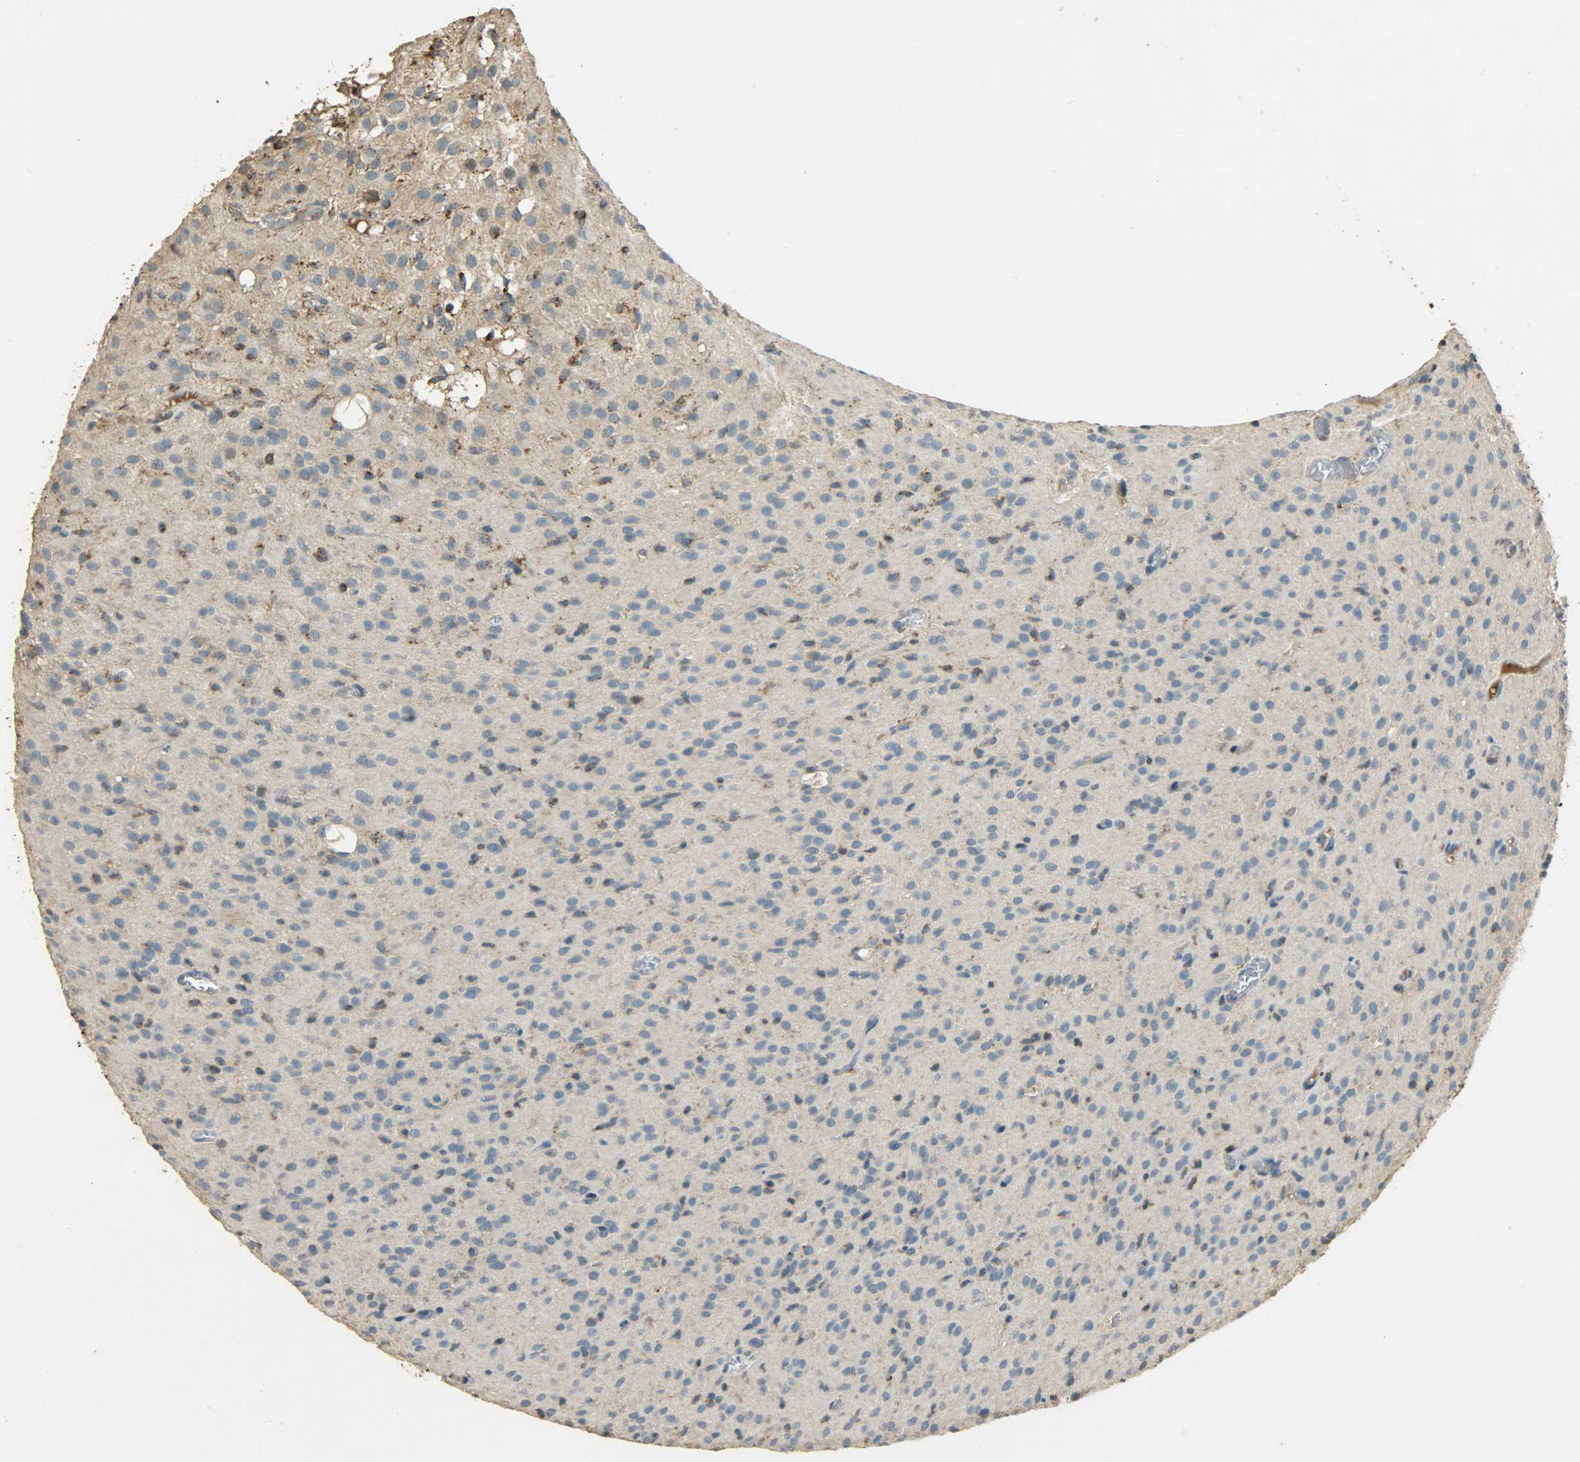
{"staining": {"intensity": "weak", "quantity": "25%-75%", "location": "cytoplasmic/membranous"}, "tissue": "glioma", "cell_type": "Tumor cells", "image_type": "cancer", "snomed": [{"axis": "morphology", "description": "Glioma, malignant, High grade"}, {"axis": "topography", "description": "Brain"}], "caption": "A photomicrograph showing weak cytoplasmic/membranous positivity in approximately 25%-75% of tumor cells in glioma, as visualized by brown immunohistochemical staining.", "gene": "HDHD5", "patient": {"sex": "female", "age": 59}}